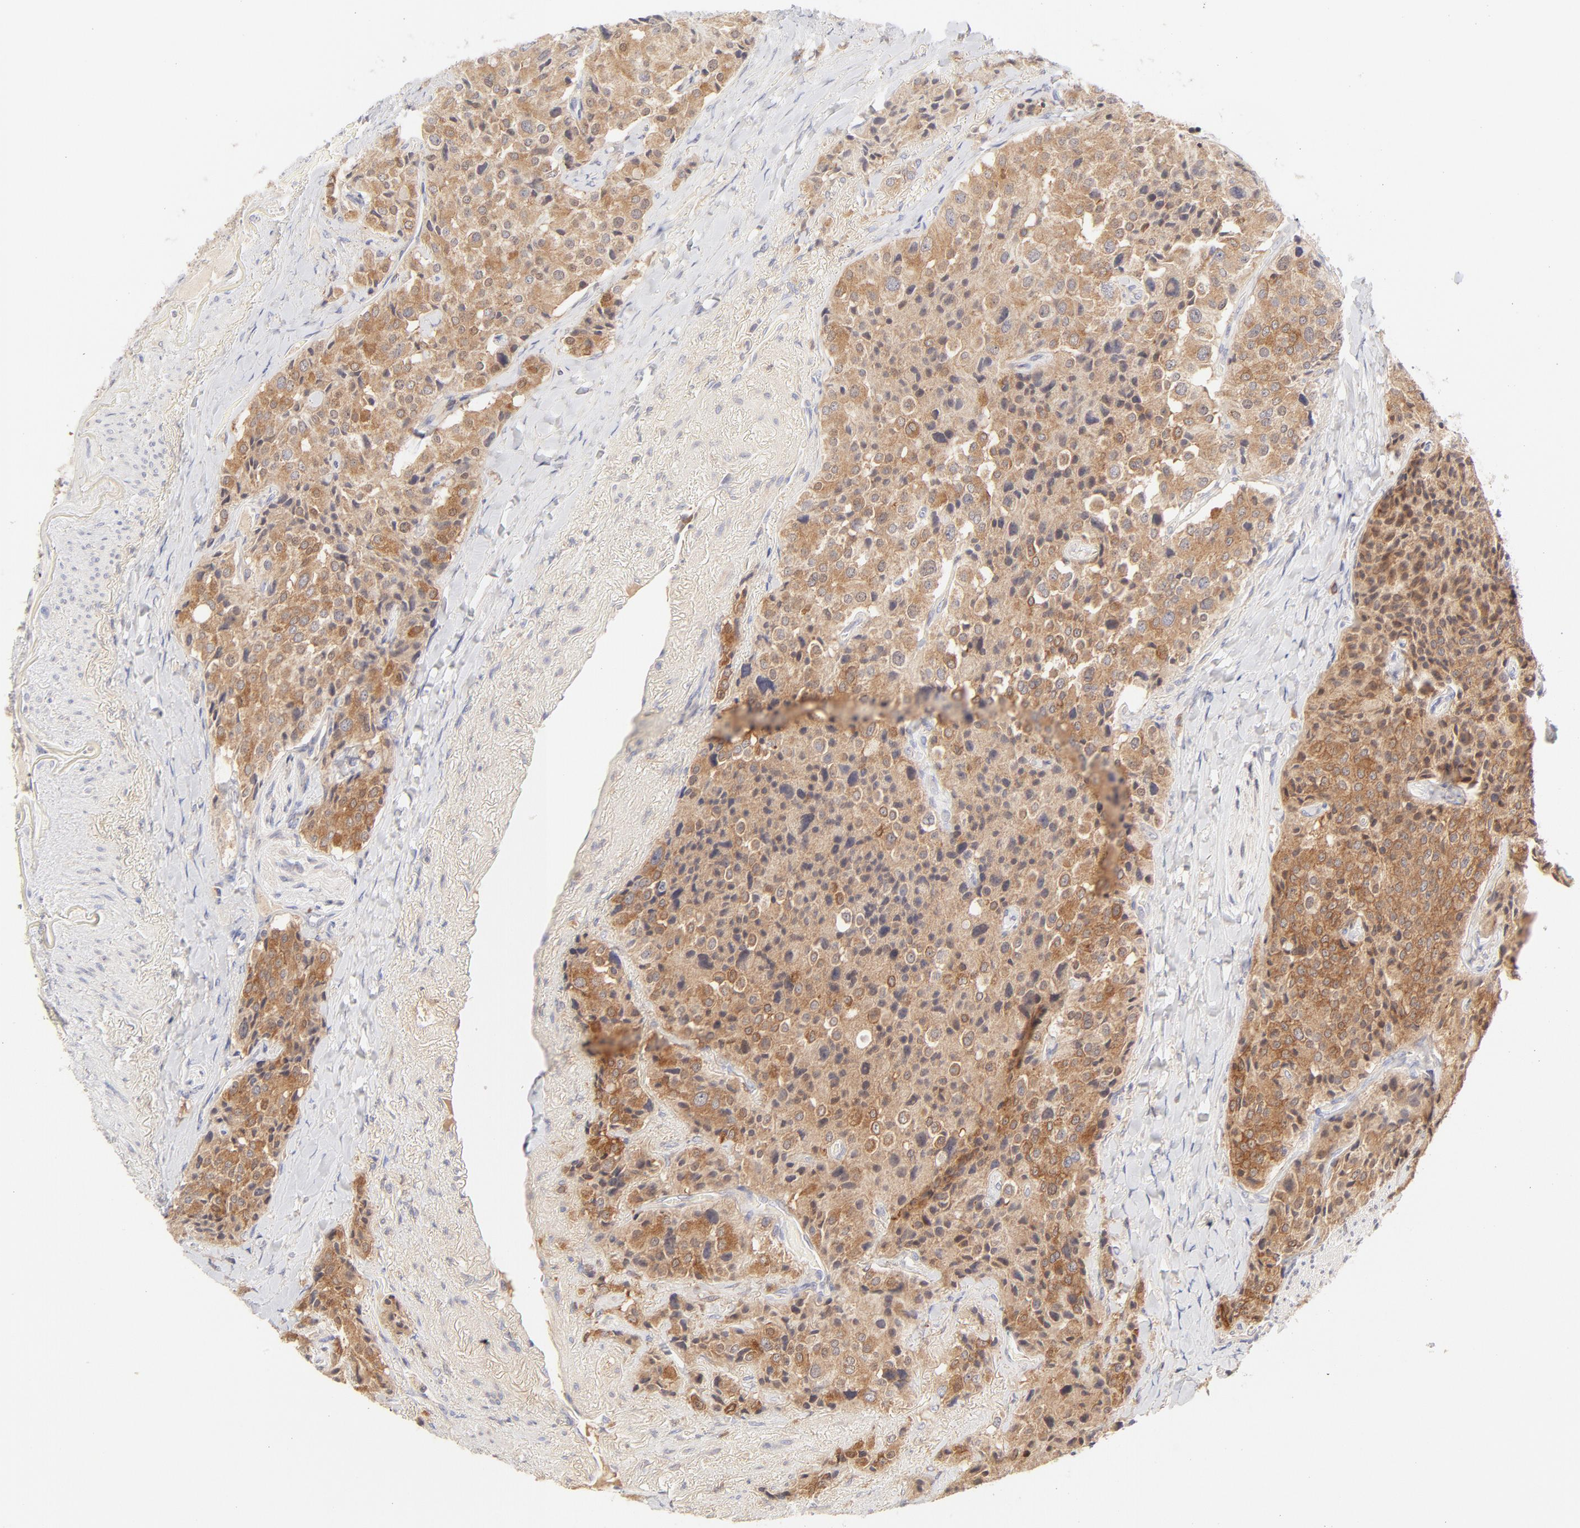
{"staining": {"intensity": "moderate", "quantity": ">75%", "location": "cytoplasmic/membranous"}, "tissue": "carcinoid", "cell_type": "Tumor cells", "image_type": "cancer", "snomed": [{"axis": "morphology", "description": "Carcinoid, malignant, NOS"}, {"axis": "topography", "description": "Colon"}], "caption": "IHC image of carcinoid stained for a protein (brown), which shows medium levels of moderate cytoplasmic/membranous staining in about >75% of tumor cells.", "gene": "RPS6KA1", "patient": {"sex": "female", "age": 61}}